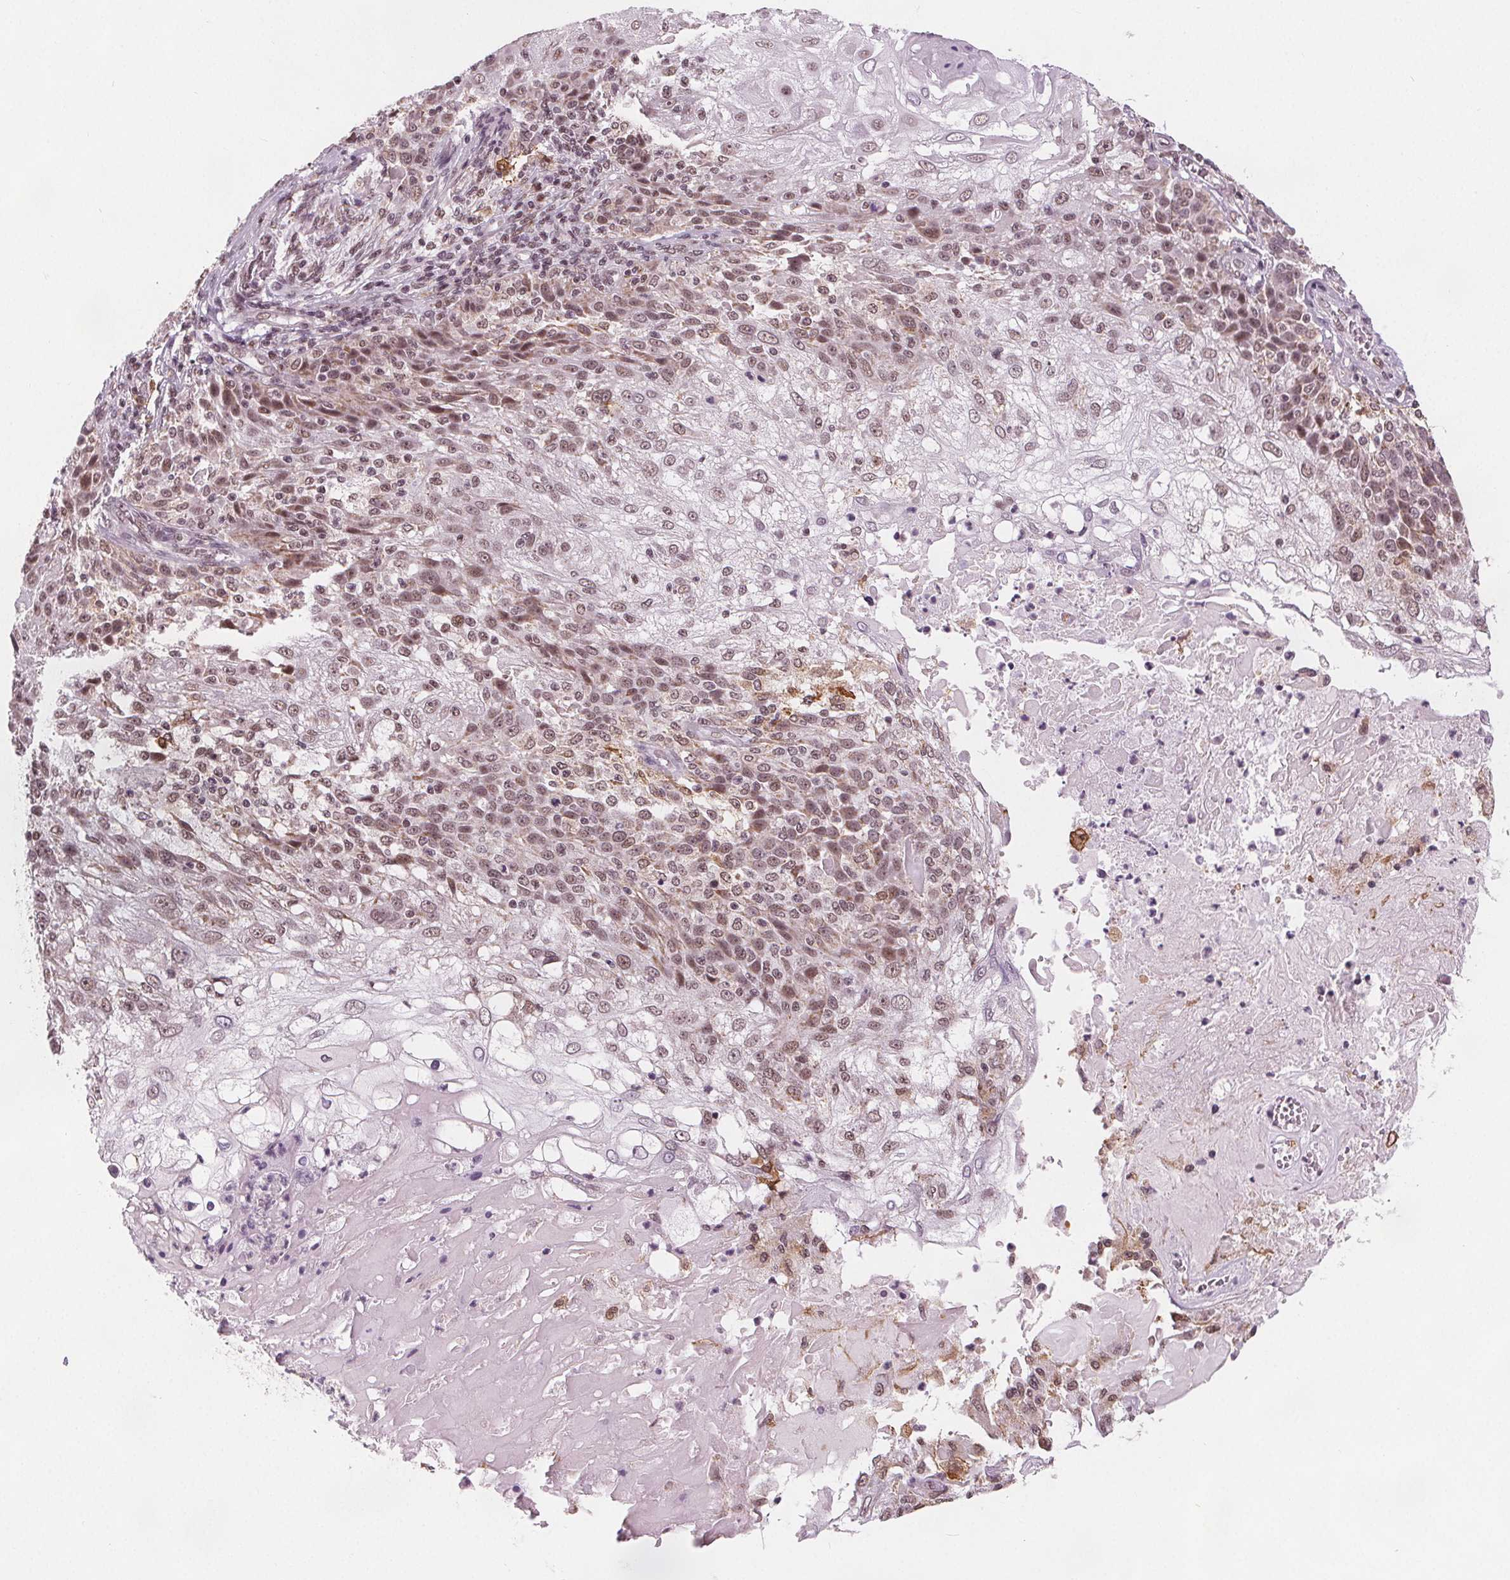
{"staining": {"intensity": "moderate", "quantity": "25%-75%", "location": "nuclear"}, "tissue": "skin cancer", "cell_type": "Tumor cells", "image_type": "cancer", "snomed": [{"axis": "morphology", "description": "Normal tissue, NOS"}, {"axis": "morphology", "description": "Squamous cell carcinoma, NOS"}, {"axis": "topography", "description": "Skin"}], "caption": "Squamous cell carcinoma (skin) tissue shows moderate nuclear staining in approximately 25%-75% of tumor cells", "gene": "DPM2", "patient": {"sex": "female", "age": 83}}